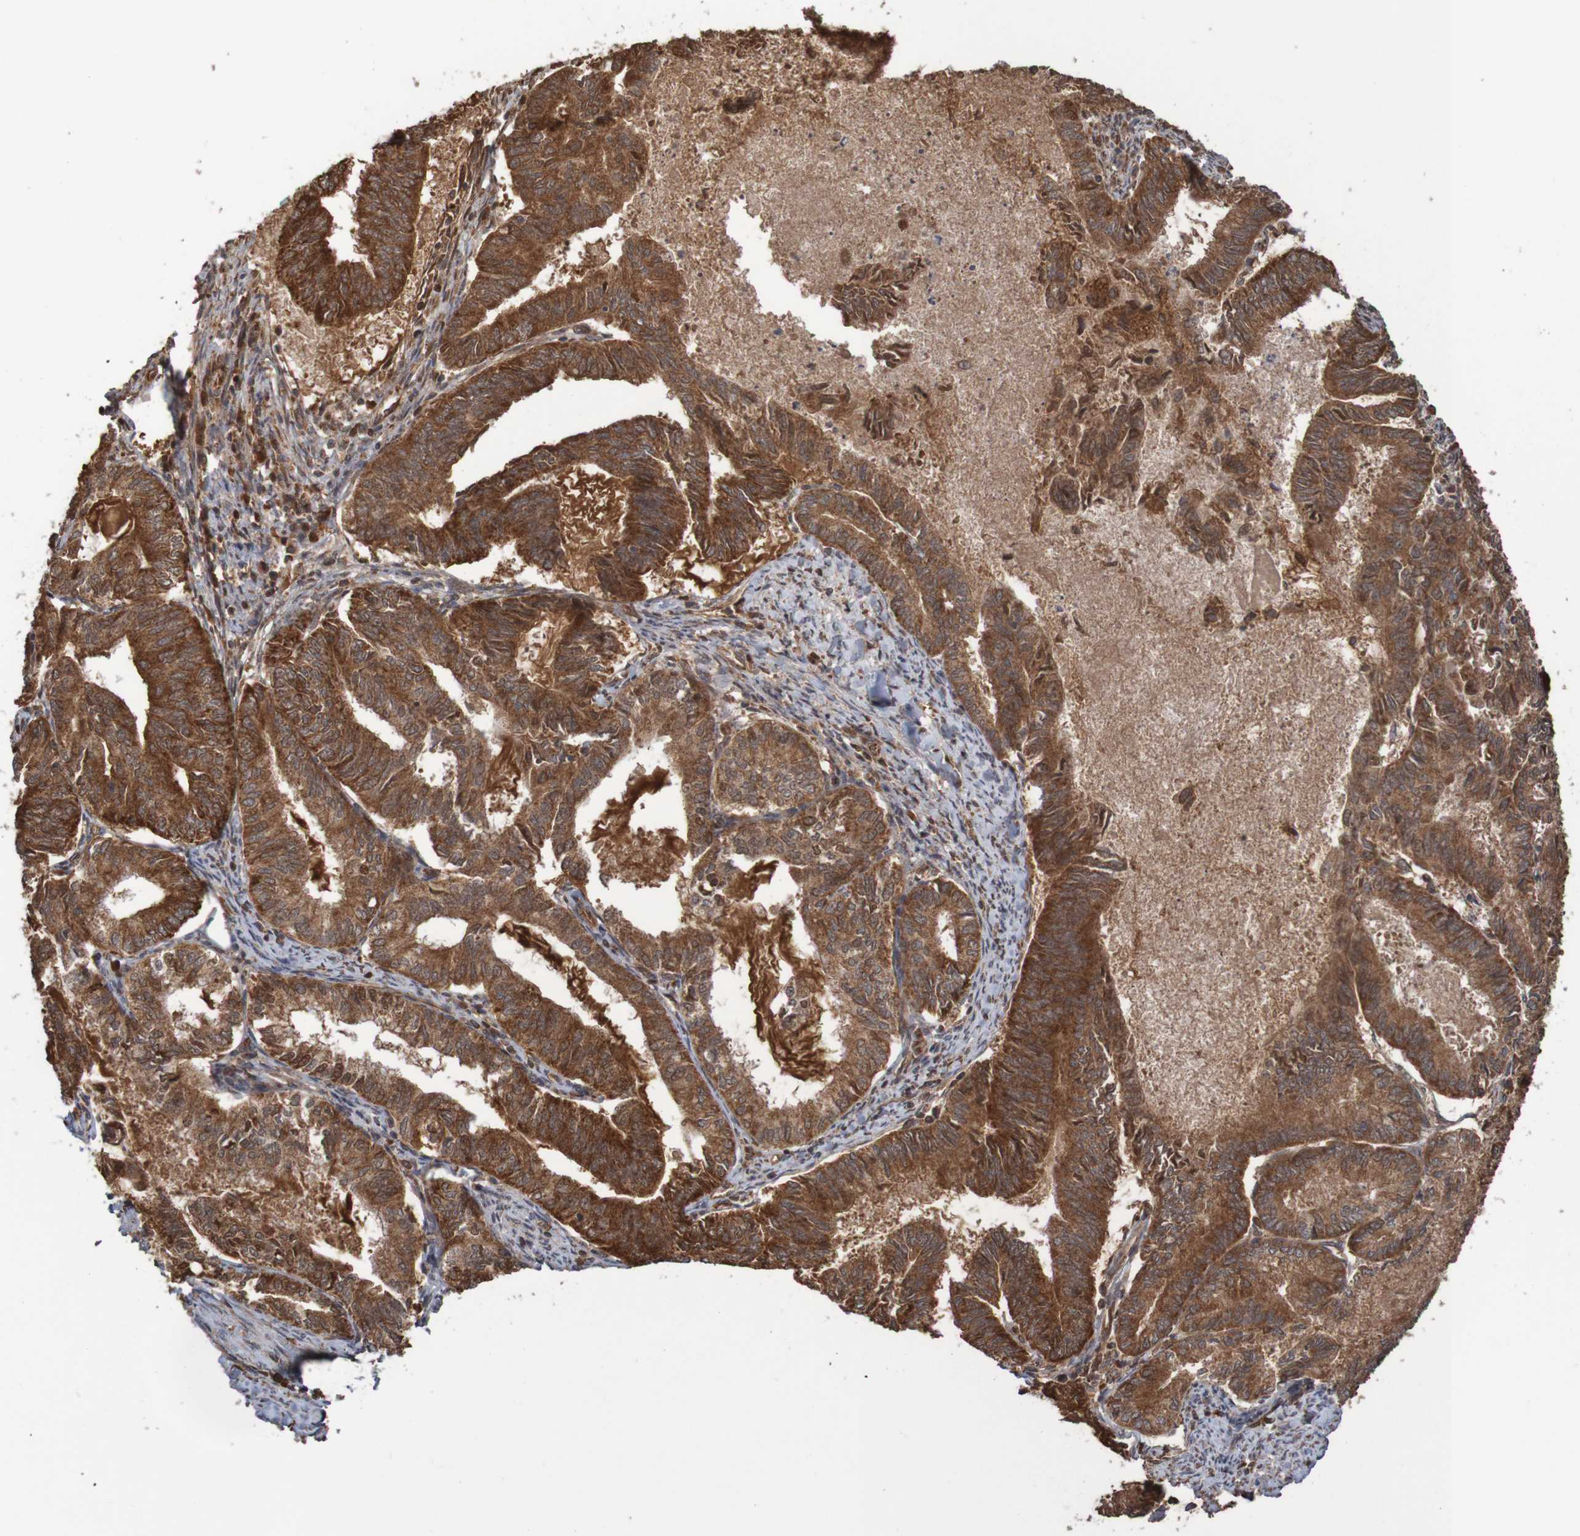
{"staining": {"intensity": "strong", "quantity": ">75%", "location": "cytoplasmic/membranous"}, "tissue": "endometrial cancer", "cell_type": "Tumor cells", "image_type": "cancer", "snomed": [{"axis": "morphology", "description": "Adenocarcinoma, NOS"}, {"axis": "topography", "description": "Endometrium"}], "caption": "Strong cytoplasmic/membranous expression is present in about >75% of tumor cells in endometrial adenocarcinoma.", "gene": "MRPL52", "patient": {"sex": "female", "age": 86}}